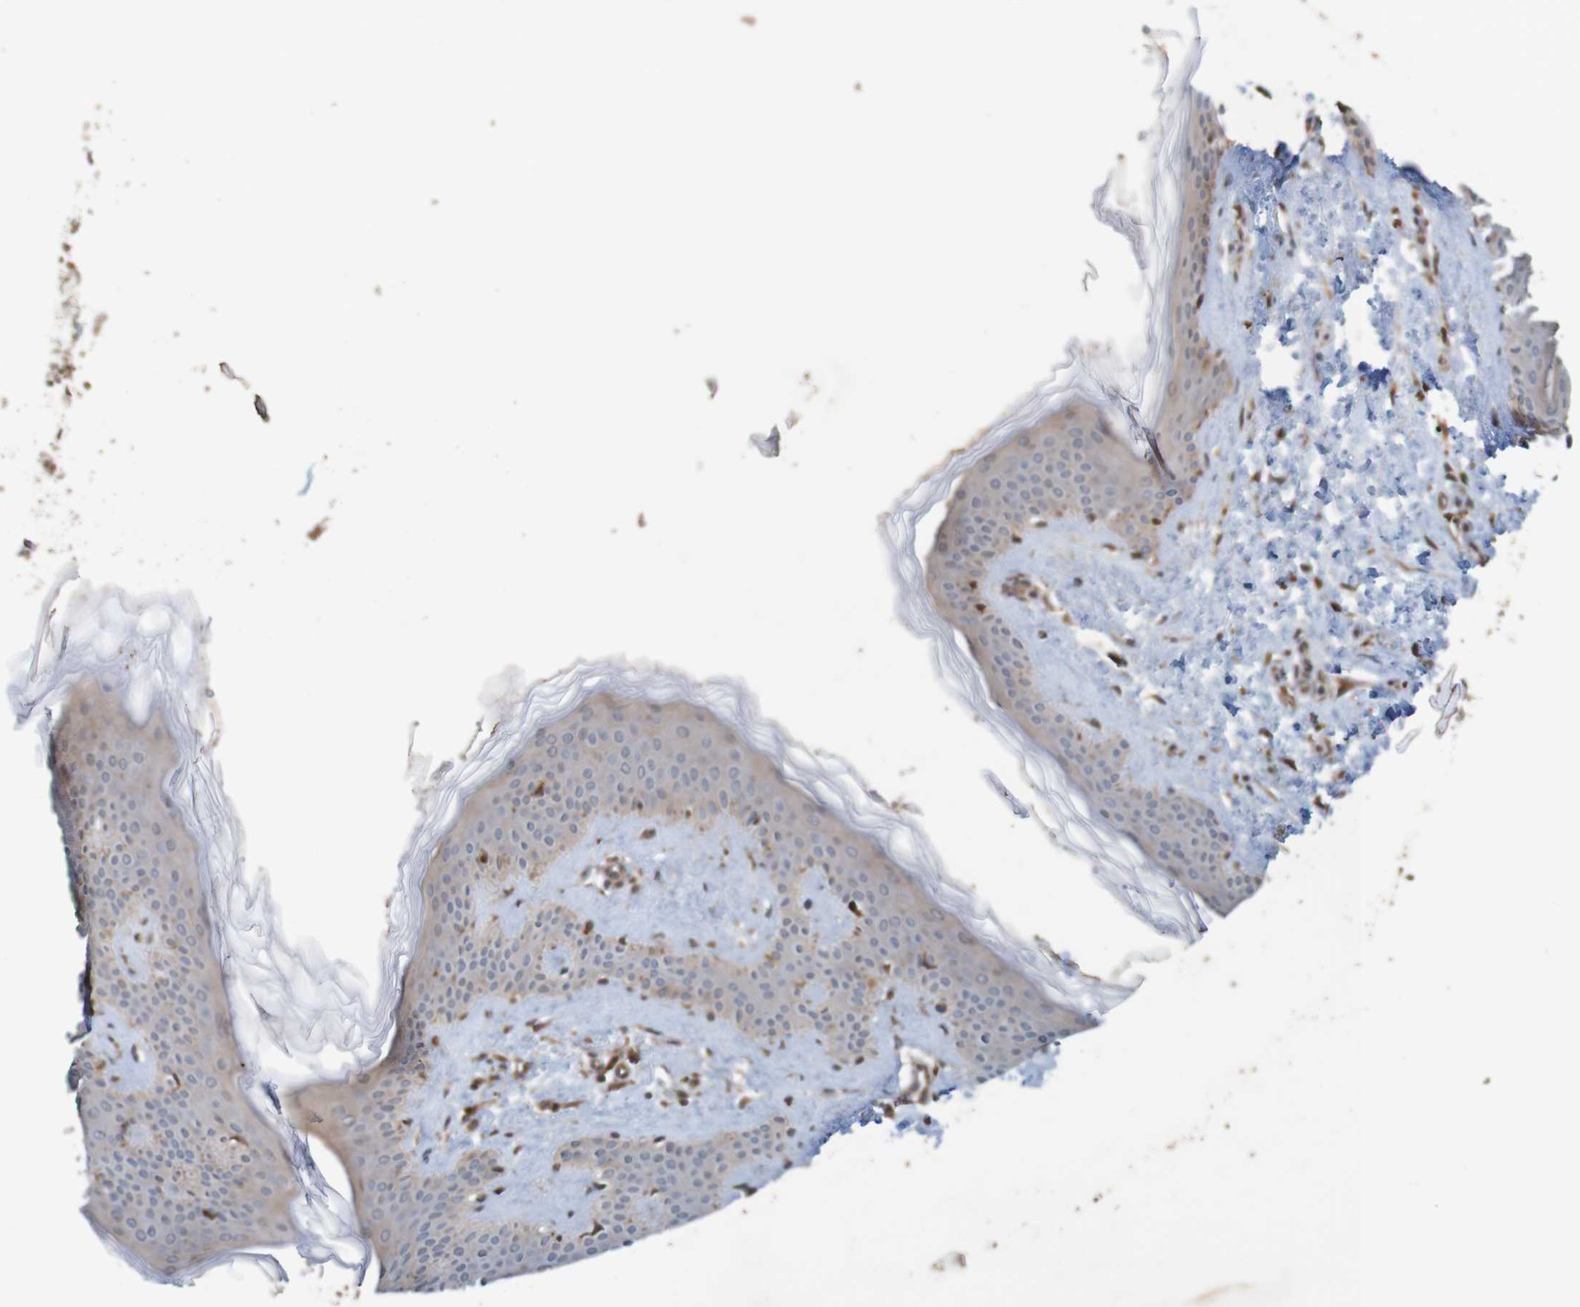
{"staining": {"intensity": "moderate", "quantity": ">75%", "location": "cytoplasmic/membranous"}, "tissue": "skin", "cell_type": "Fibroblasts", "image_type": "normal", "snomed": [{"axis": "morphology", "description": "Normal tissue, NOS"}, {"axis": "topography", "description": "Skin"}], "caption": "Moderate cytoplasmic/membranous staining is identified in approximately >75% of fibroblasts in benign skin.", "gene": "ARHGEF11", "patient": {"sex": "female", "age": 41}}